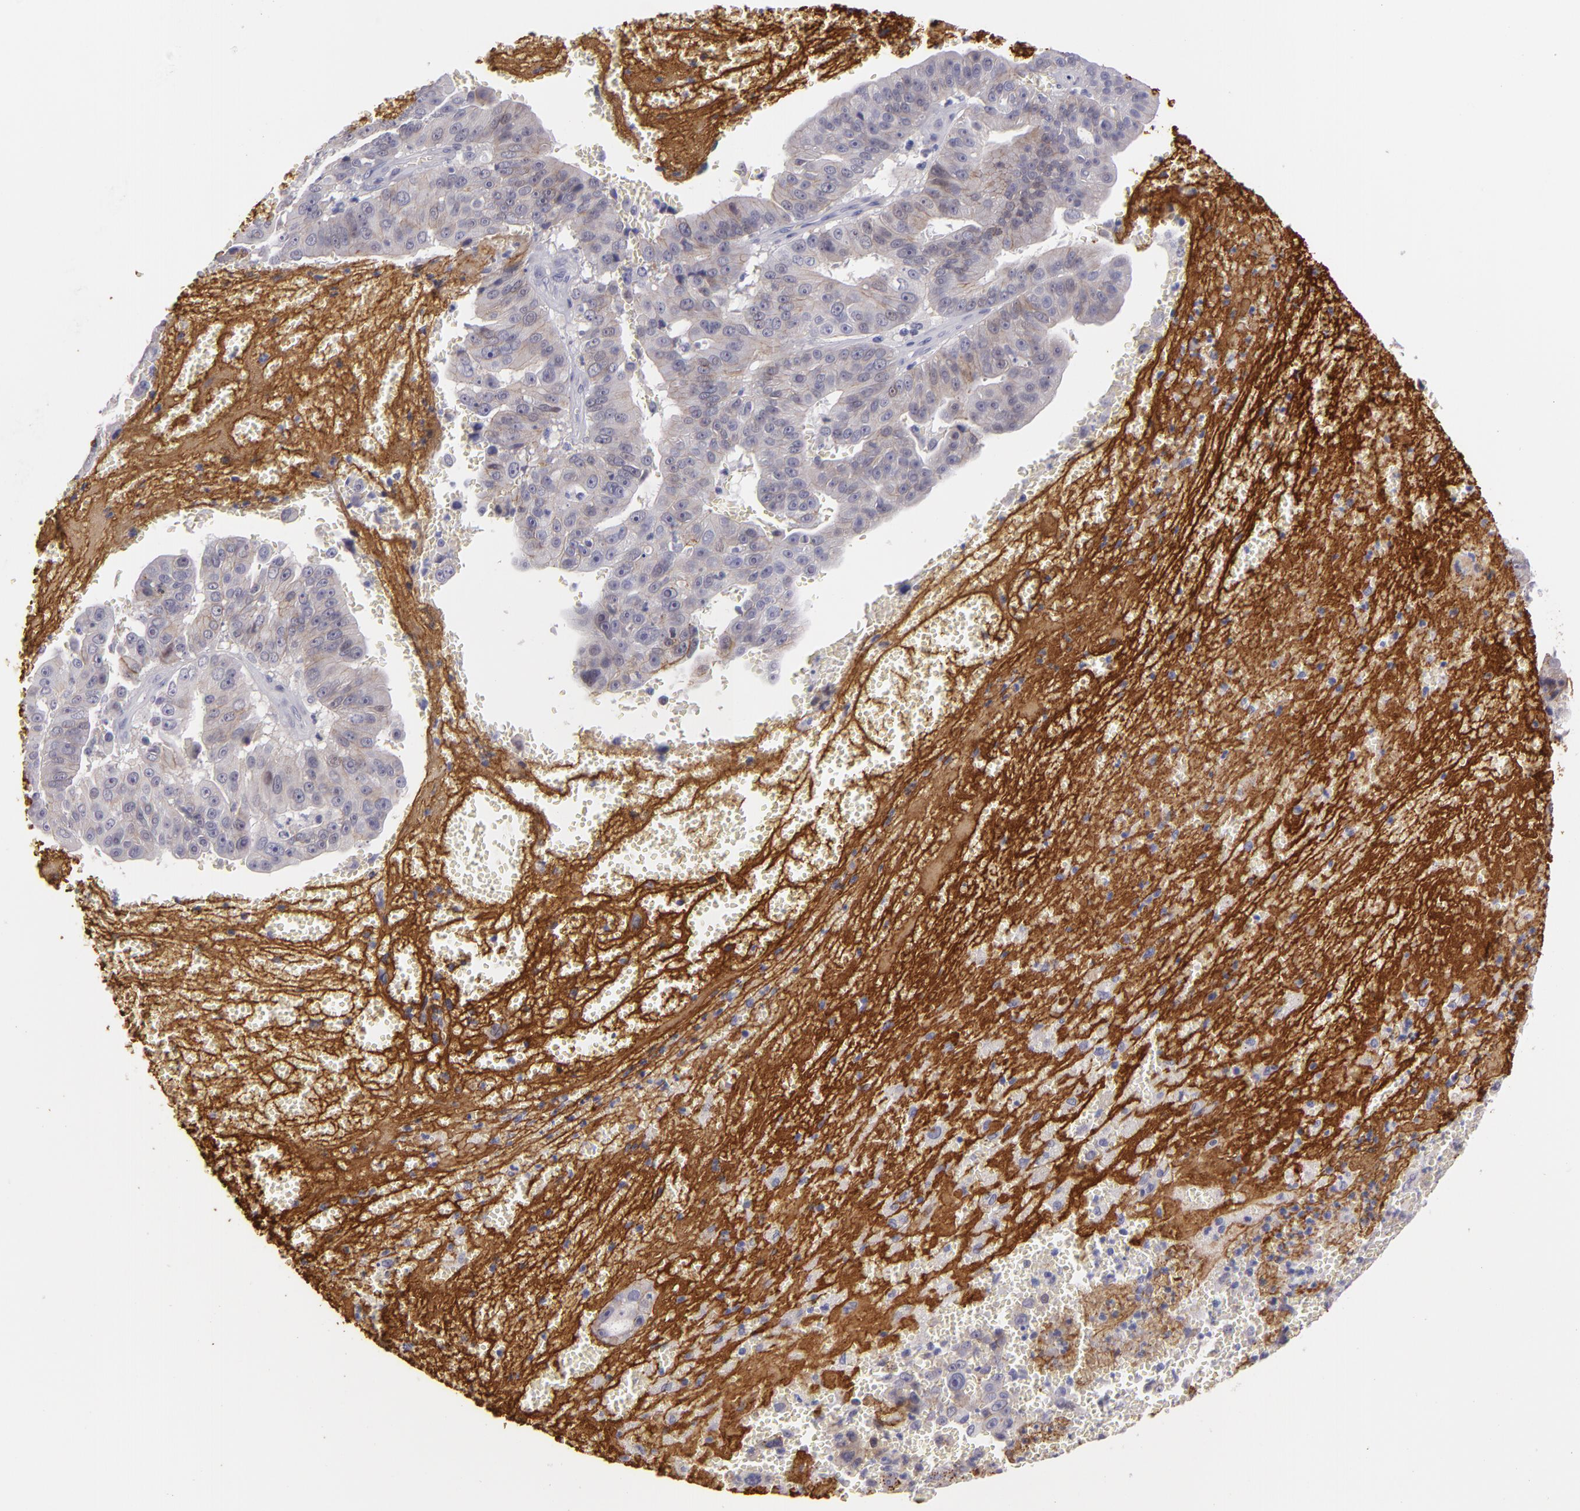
{"staining": {"intensity": "weak", "quantity": ">75%", "location": "cytoplasmic/membranous"}, "tissue": "liver cancer", "cell_type": "Tumor cells", "image_type": "cancer", "snomed": [{"axis": "morphology", "description": "Cholangiocarcinoma"}, {"axis": "topography", "description": "Liver"}], "caption": "Immunohistochemistry micrograph of neoplastic tissue: human liver cancer (cholangiocarcinoma) stained using immunohistochemistry (IHC) displays low levels of weak protein expression localized specifically in the cytoplasmic/membranous of tumor cells, appearing as a cytoplasmic/membranous brown color.", "gene": "CTNNB1", "patient": {"sex": "female", "age": 79}}